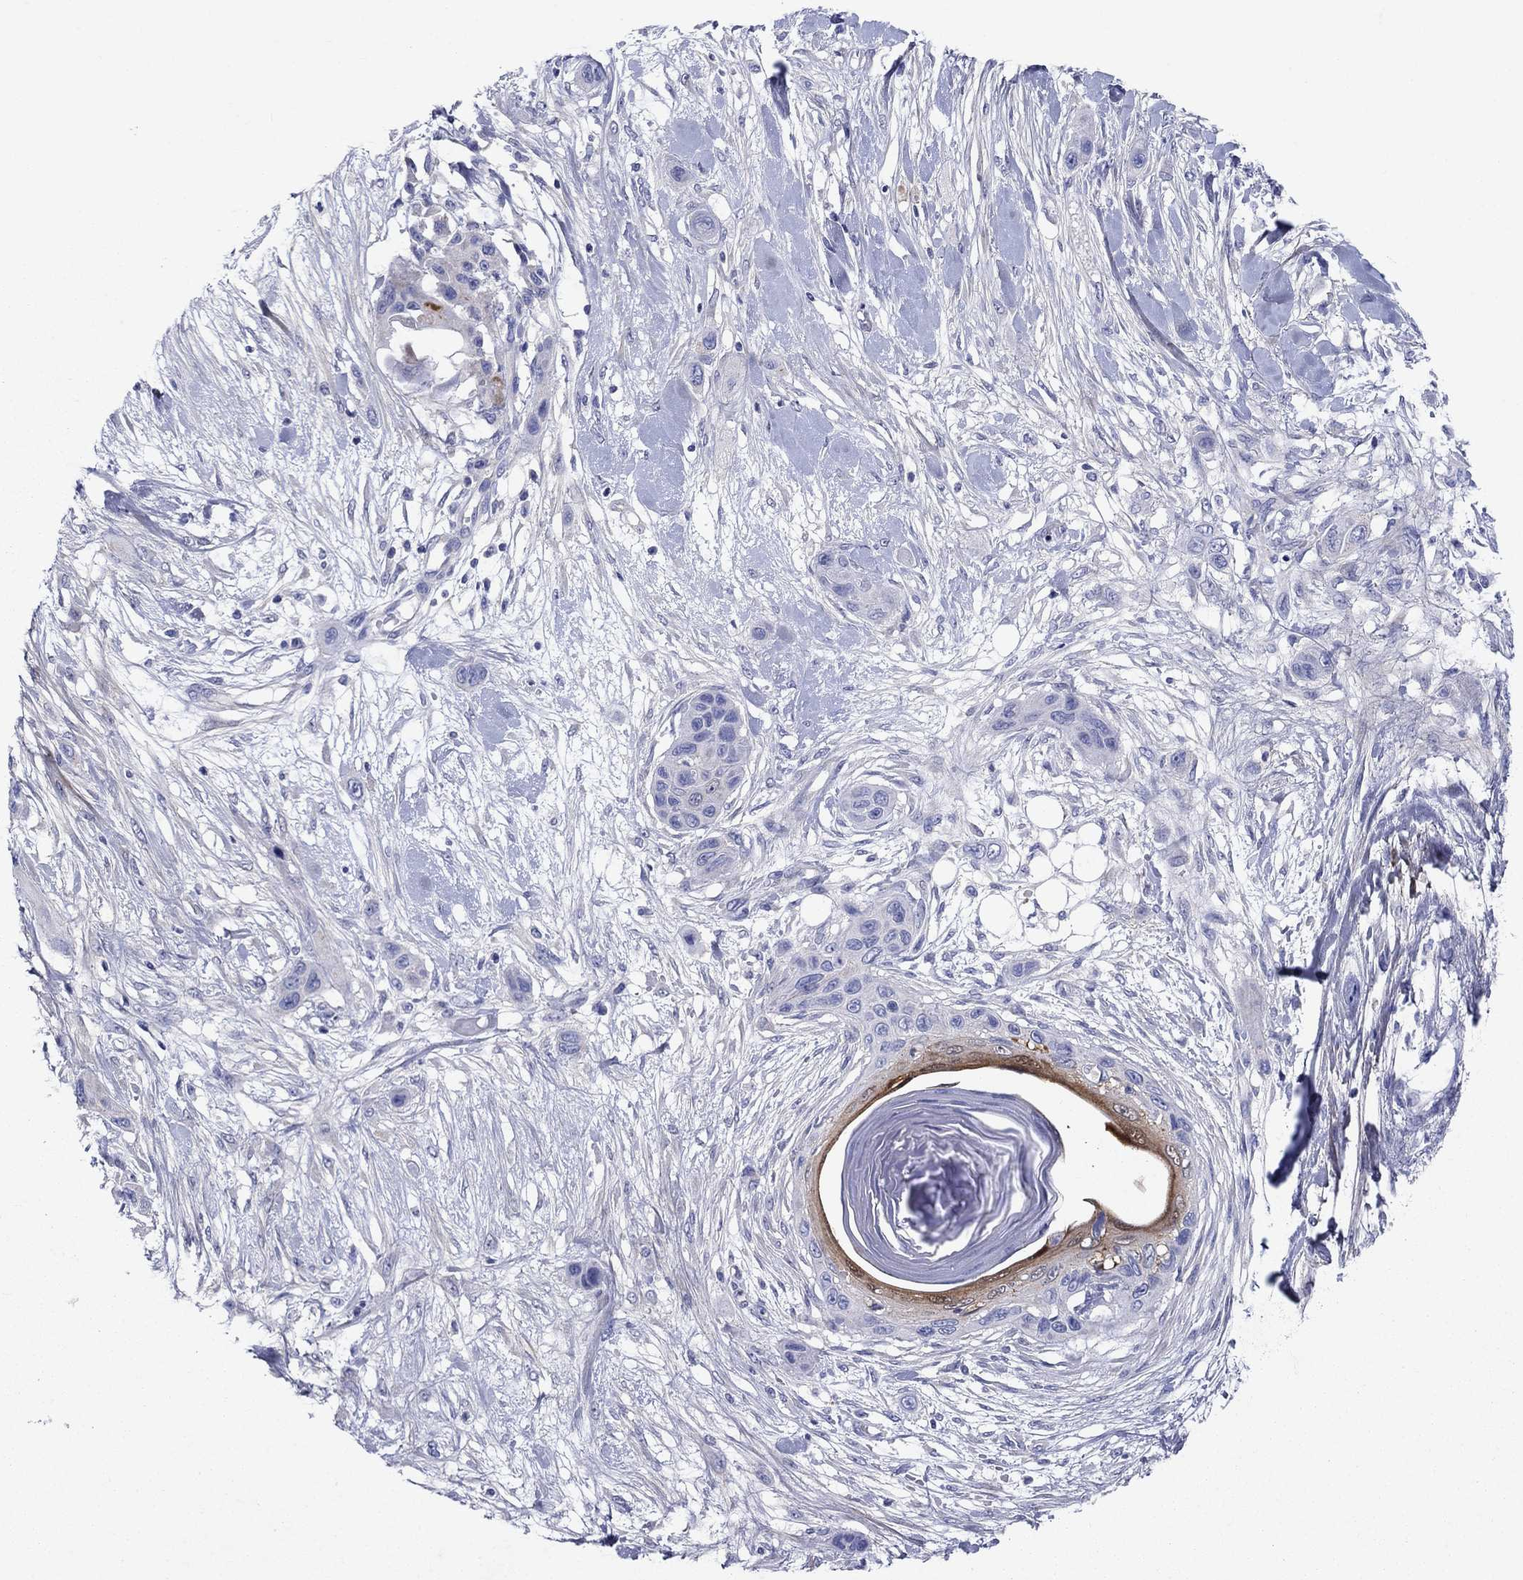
{"staining": {"intensity": "negative", "quantity": "none", "location": "none"}, "tissue": "skin cancer", "cell_type": "Tumor cells", "image_type": "cancer", "snomed": [{"axis": "morphology", "description": "Squamous cell carcinoma, NOS"}, {"axis": "topography", "description": "Skin"}], "caption": "High power microscopy photomicrograph of an immunohistochemistry image of squamous cell carcinoma (skin), revealing no significant positivity in tumor cells.", "gene": "SULT2B1", "patient": {"sex": "male", "age": 79}}